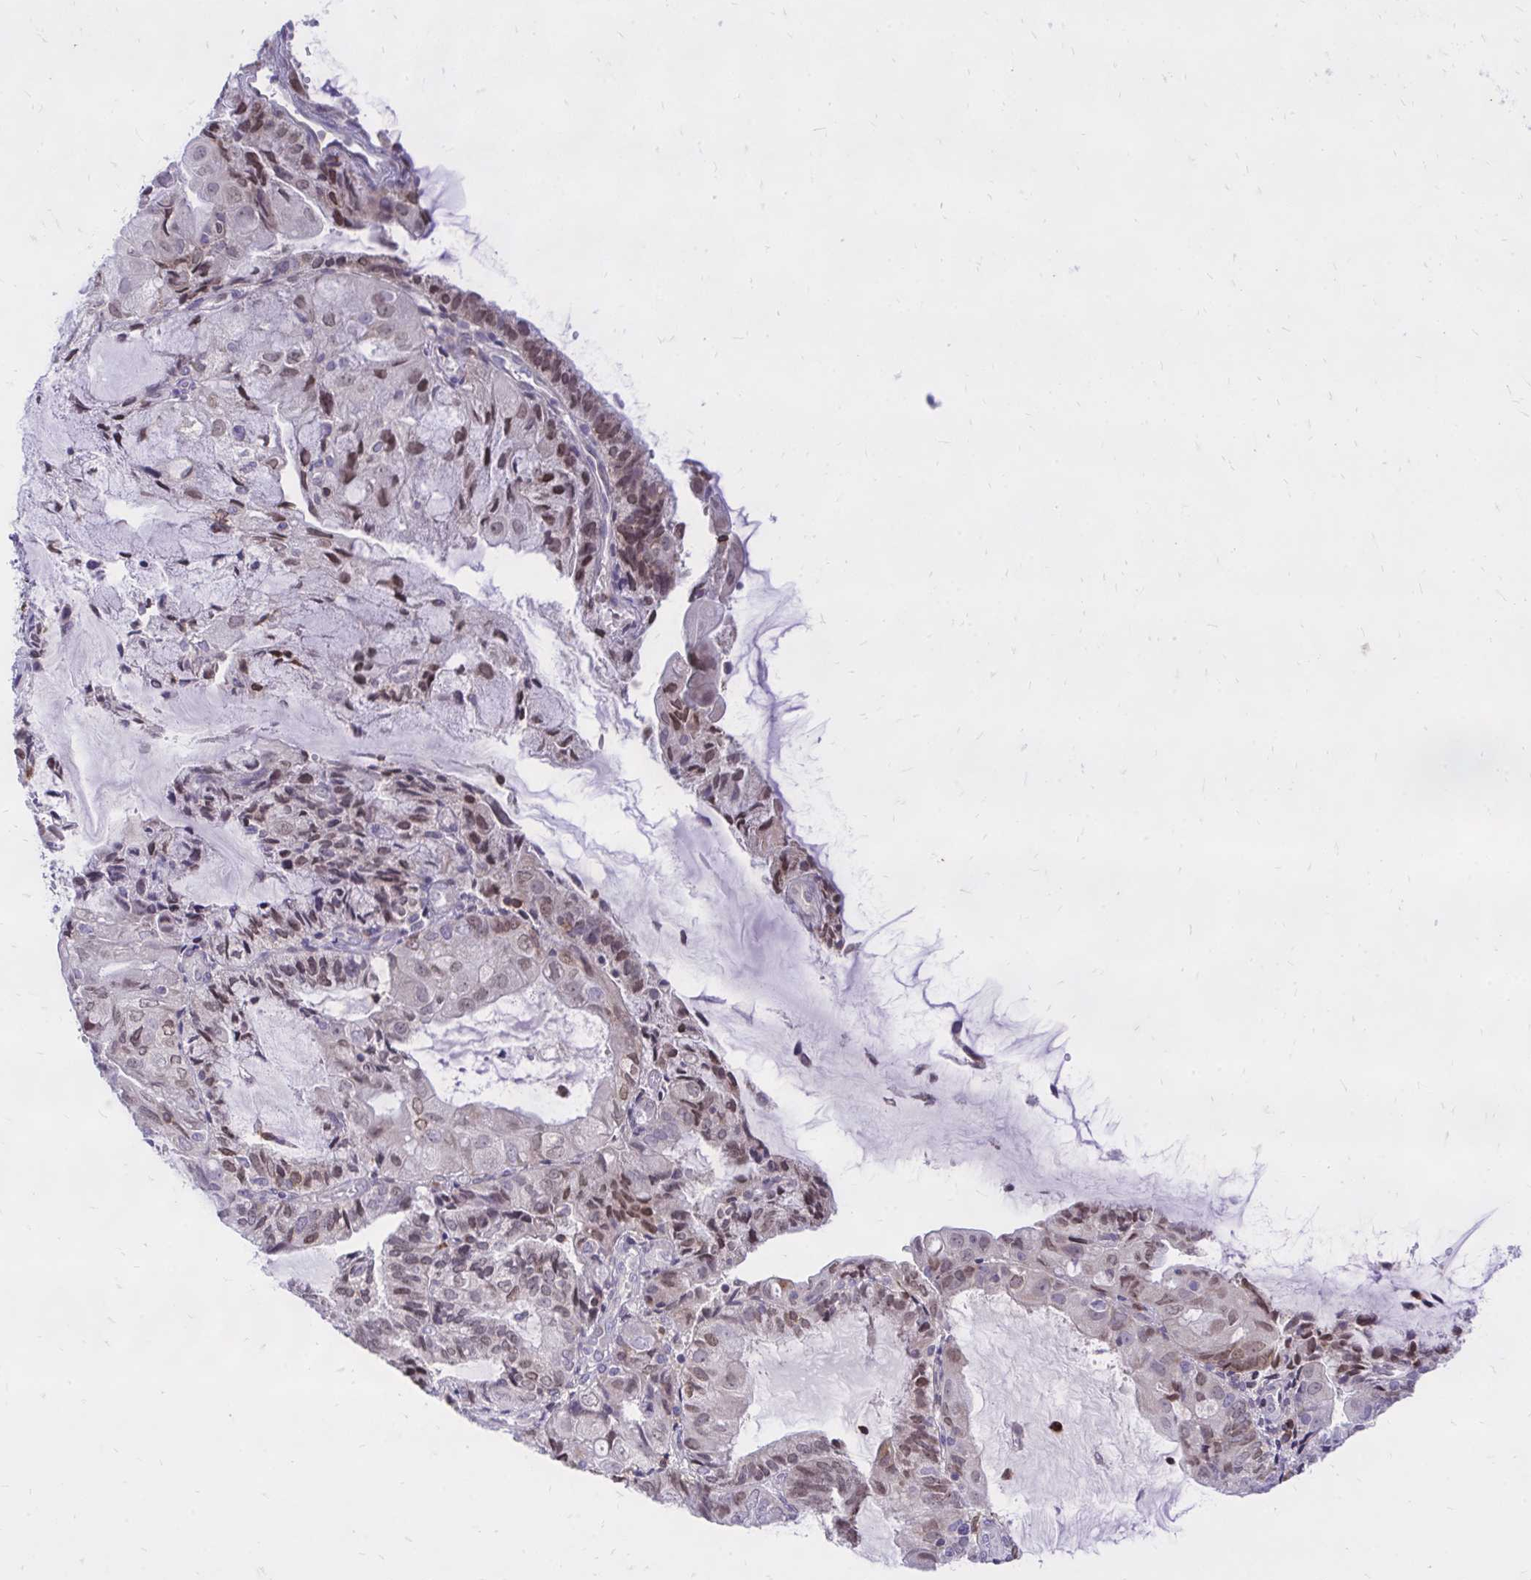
{"staining": {"intensity": "moderate", "quantity": "25%-75%", "location": "nuclear"}, "tissue": "endometrial cancer", "cell_type": "Tumor cells", "image_type": "cancer", "snomed": [{"axis": "morphology", "description": "Adenocarcinoma, NOS"}, {"axis": "topography", "description": "Endometrium"}], "caption": "Immunohistochemical staining of human endometrial cancer exhibits moderate nuclear protein staining in about 25%-75% of tumor cells.", "gene": "CXCL8", "patient": {"sex": "female", "age": 81}}